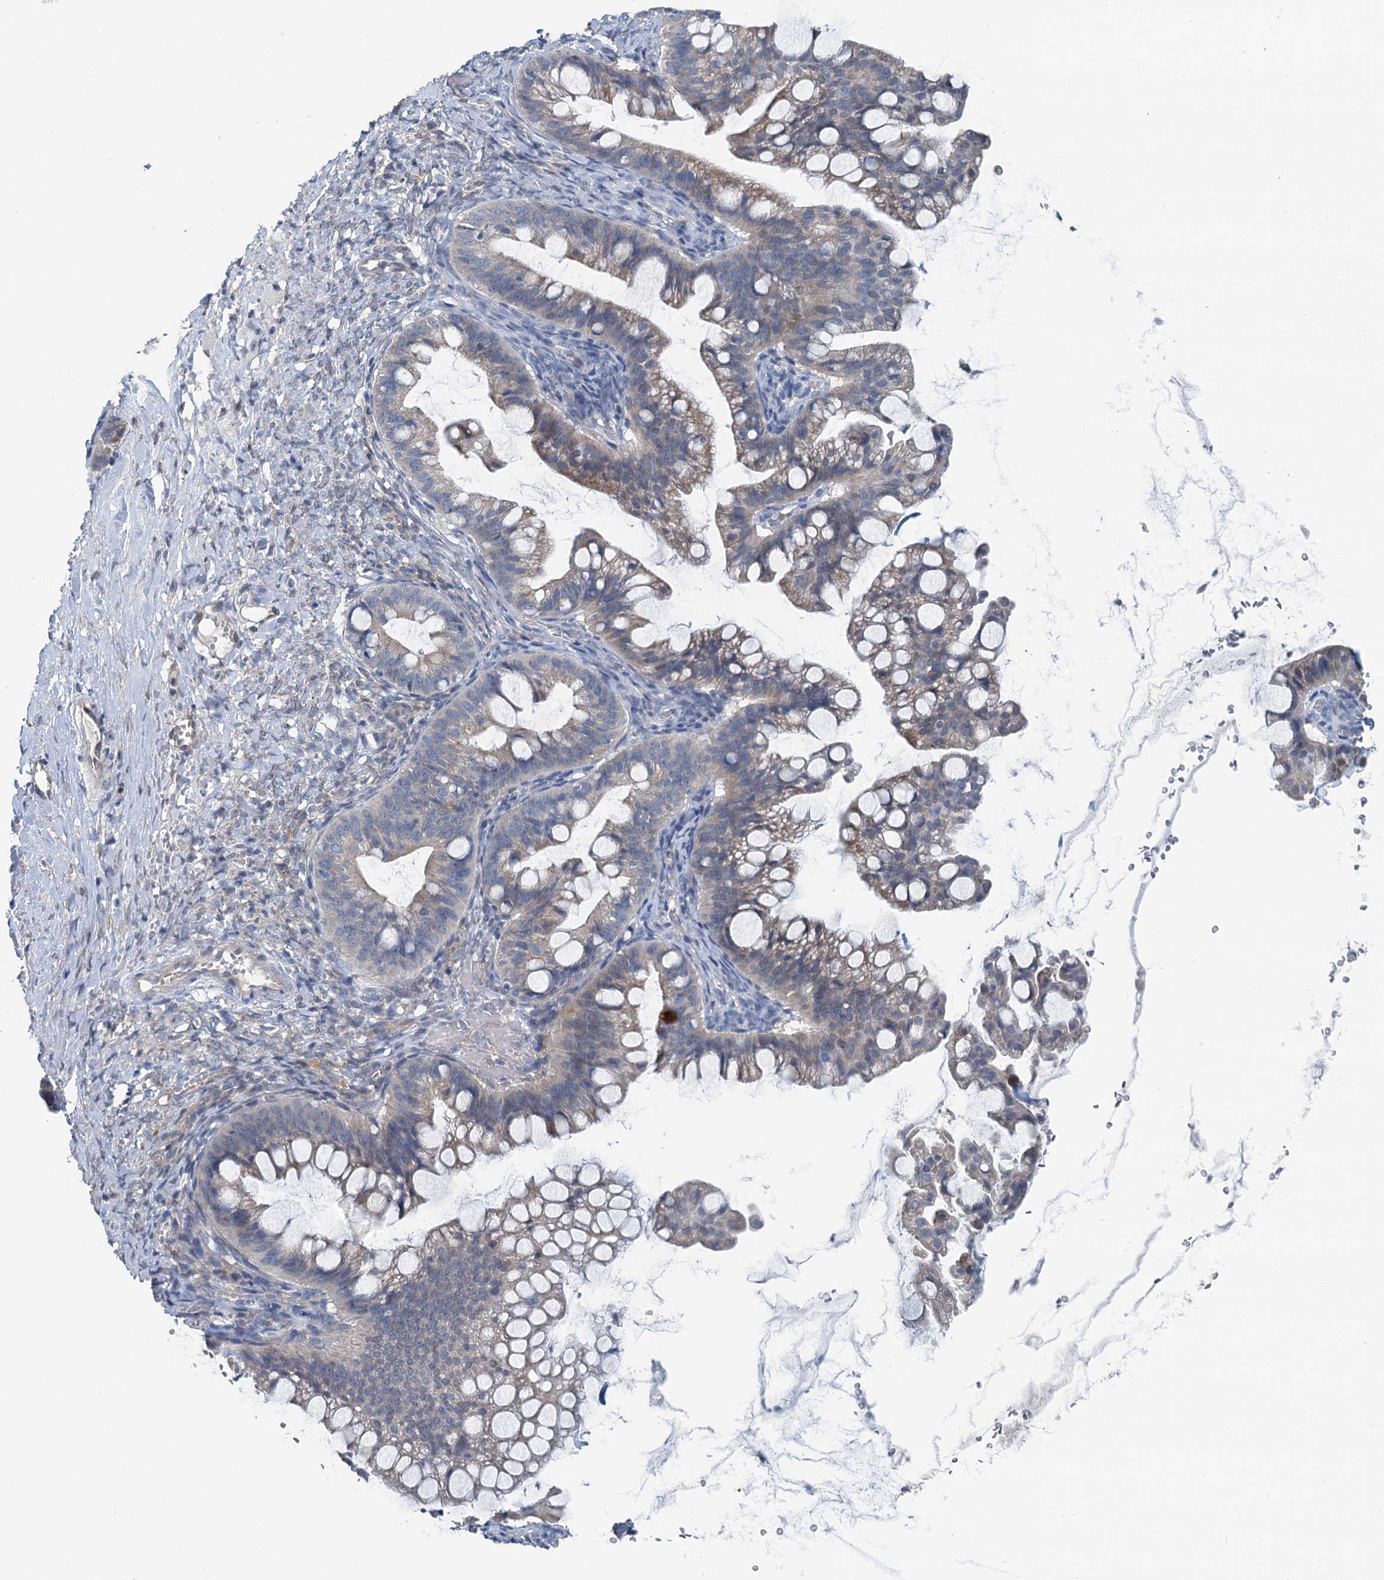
{"staining": {"intensity": "negative", "quantity": "none", "location": "none"}, "tissue": "ovarian cancer", "cell_type": "Tumor cells", "image_type": "cancer", "snomed": [{"axis": "morphology", "description": "Cystadenocarcinoma, mucinous, NOS"}, {"axis": "topography", "description": "Ovary"}], "caption": "High magnification brightfield microscopy of ovarian mucinous cystadenocarcinoma stained with DAB (brown) and counterstained with hematoxylin (blue): tumor cells show no significant positivity.", "gene": "C6orf120", "patient": {"sex": "female", "age": 73}}